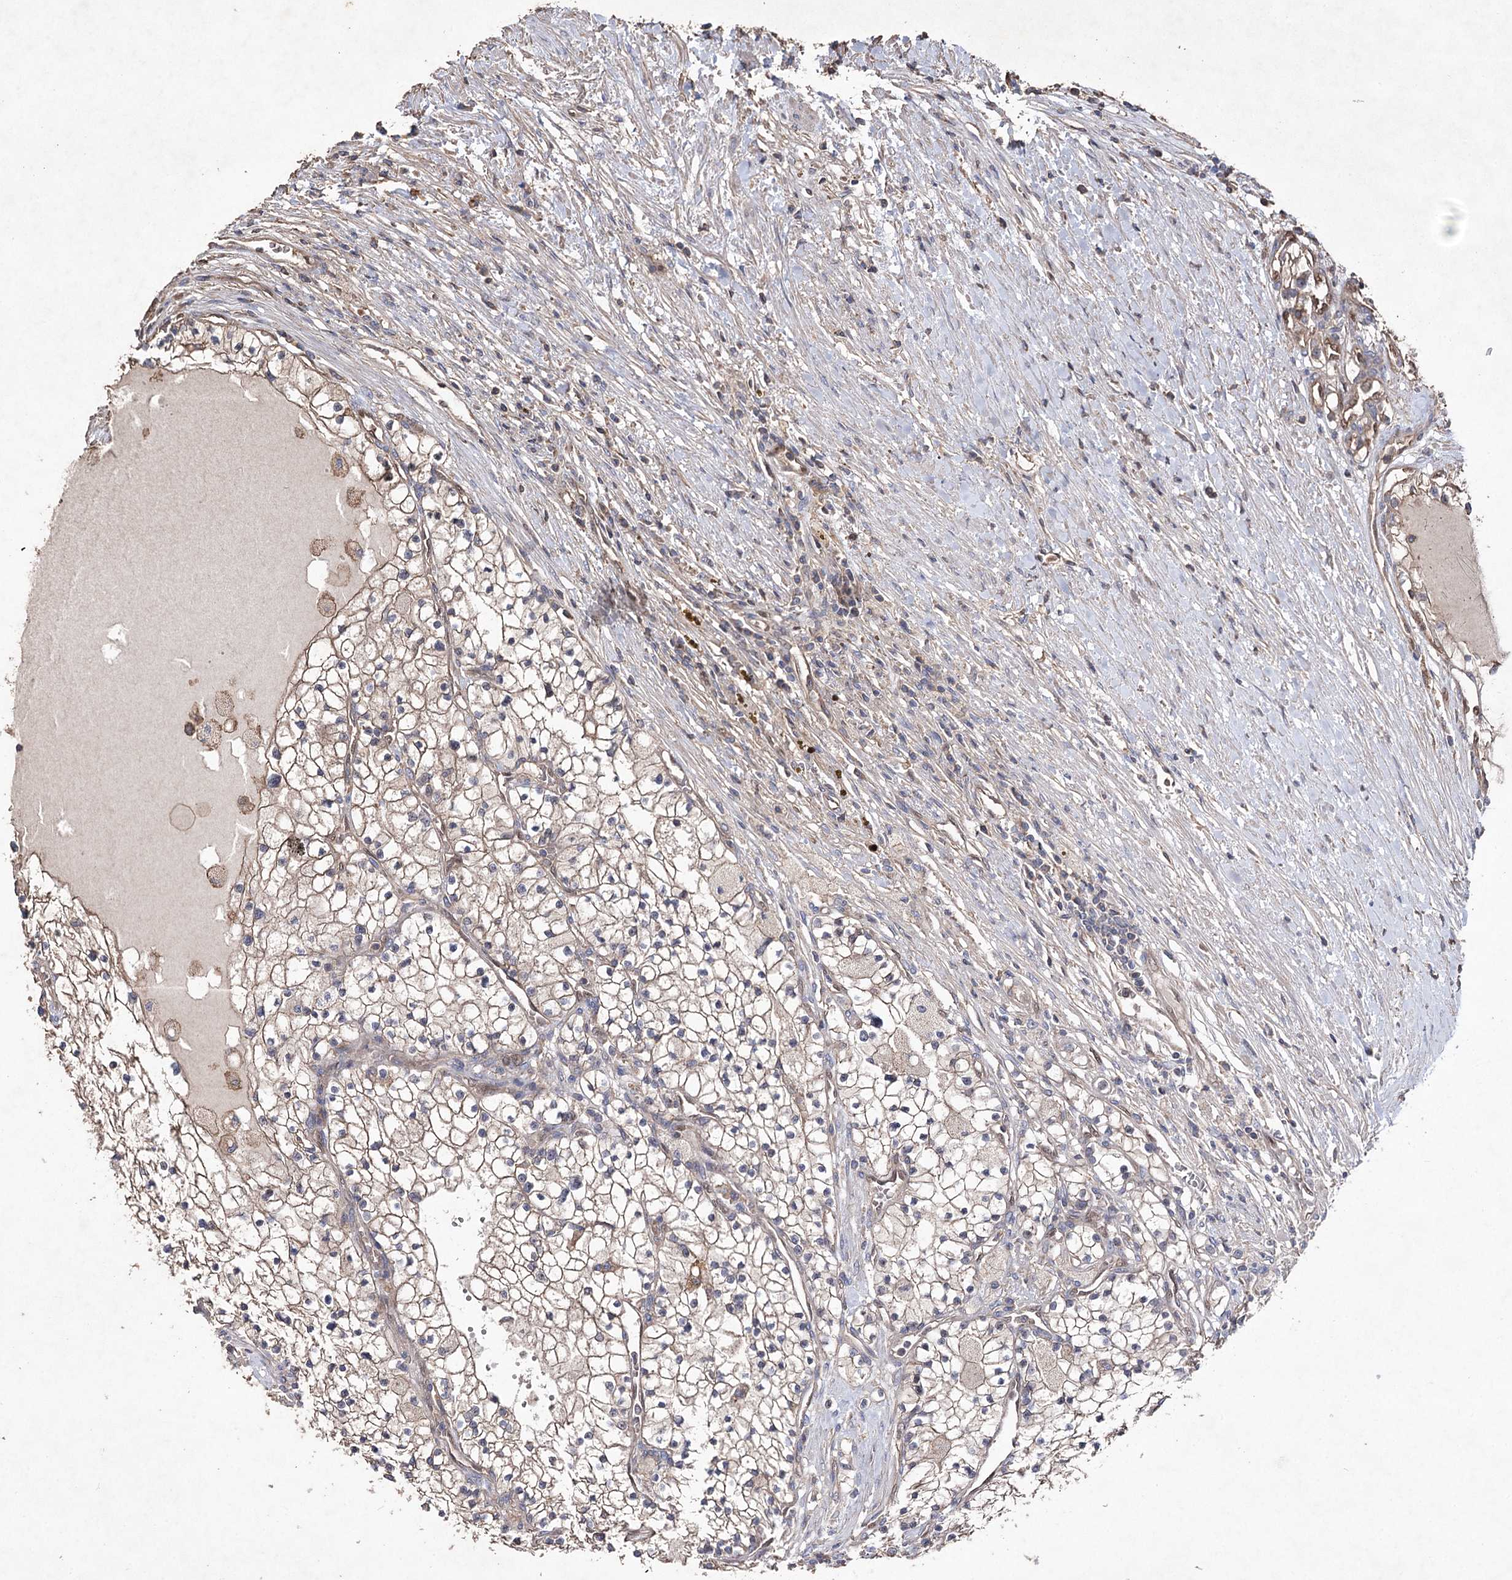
{"staining": {"intensity": "weak", "quantity": "25%-75%", "location": "cytoplasmic/membranous"}, "tissue": "renal cancer", "cell_type": "Tumor cells", "image_type": "cancer", "snomed": [{"axis": "morphology", "description": "Normal tissue, NOS"}, {"axis": "morphology", "description": "Adenocarcinoma, NOS"}, {"axis": "topography", "description": "Kidney"}], "caption": "A brown stain labels weak cytoplasmic/membranous expression of a protein in human renal cancer tumor cells. (Stains: DAB in brown, nuclei in blue, Microscopy: brightfield microscopy at high magnification).", "gene": "FAM13B", "patient": {"sex": "male", "age": 68}}